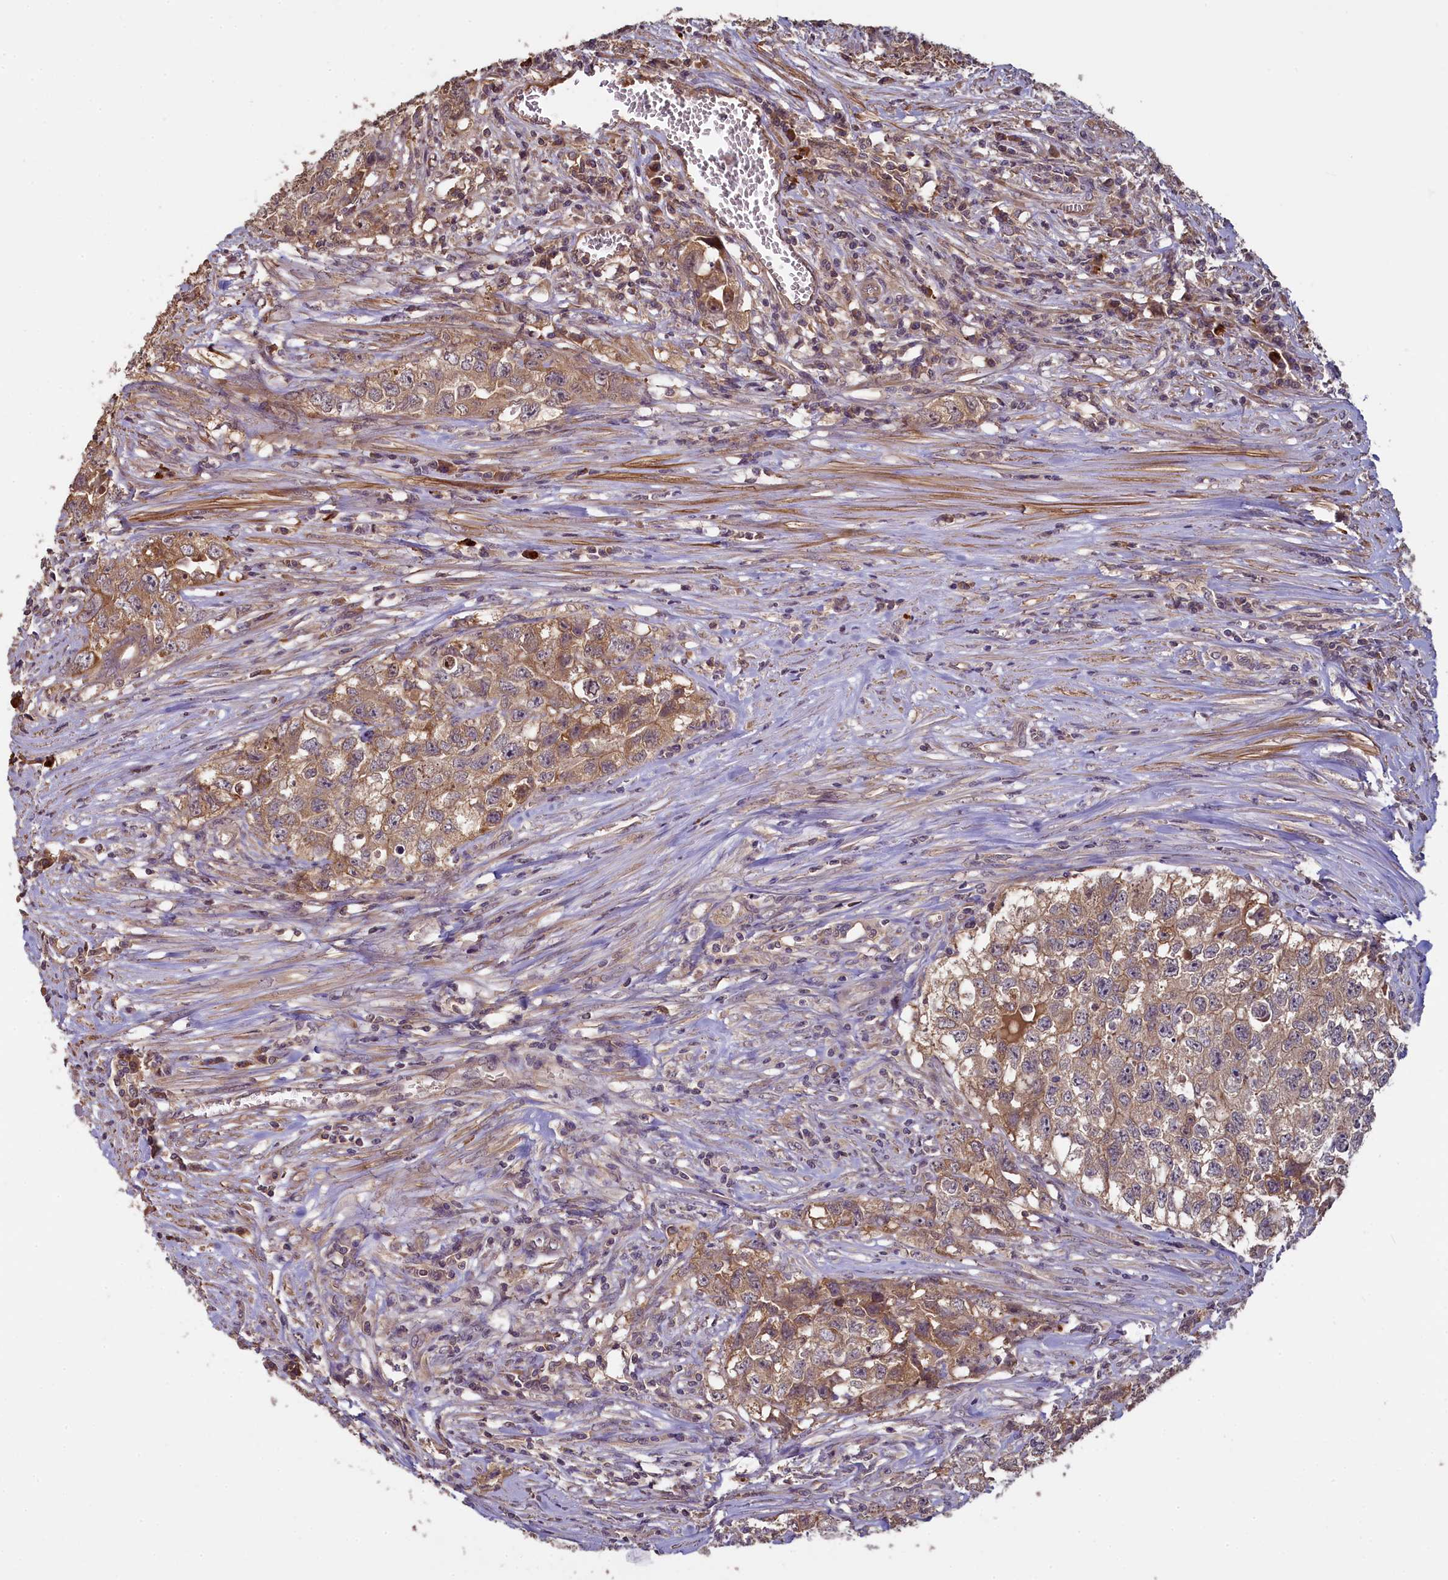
{"staining": {"intensity": "moderate", "quantity": ">75%", "location": "cytoplasmic/membranous"}, "tissue": "testis cancer", "cell_type": "Tumor cells", "image_type": "cancer", "snomed": [{"axis": "morphology", "description": "Seminoma, NOS"}, {"axis": "morphology", "description": "Carcinoma, Embryonal, NOS"}, {"axis": "topography", "description": "Testis"}], "caption": "Human embryonal carcinoma (testis) stained for a protein (brown) shows moderate cytoplasmic/membranous positive expression in approximately >75% of tumor cells.", "gene": "NUDT6", "patient": {"sex": "male", "age": 43}}